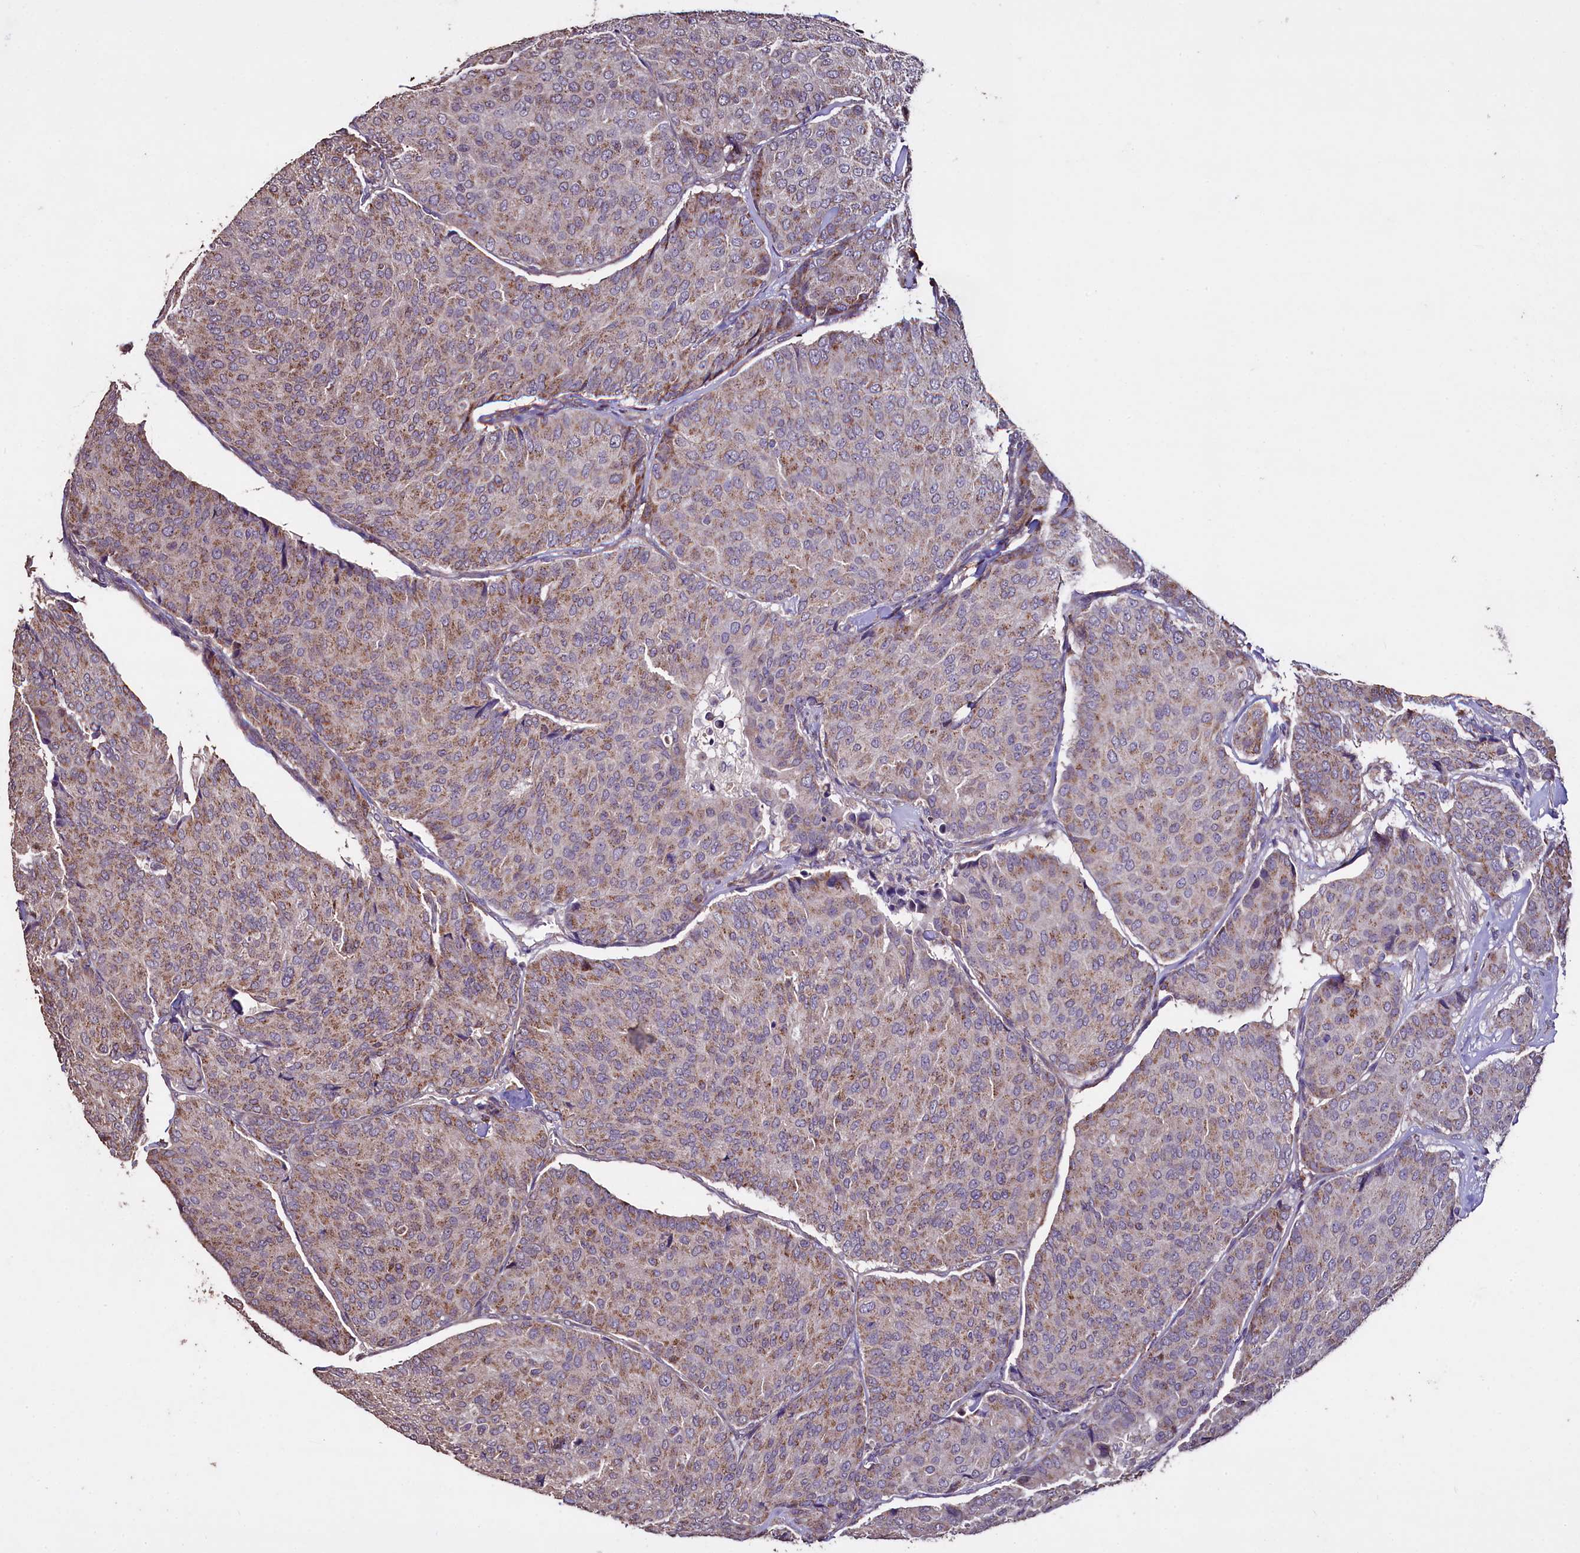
{"staining": {"intensity": "weak", "quantity": ">75%", "location": "cytoplasmic/membranous"}, "tissue": "breast cancer", "cell_type": "Tumor cells", "image_type": "cancer", "snomed": [{"axis": "morphology", "description": "Duct carcinoma"}, {"axis": "topography", "description": "Breast"}], "caption": "This histopathology image displays immunohistochemistry (IHC) staining of breast intraductal carcinoma, with low weak cytoplasmic/membranous expression in approximately >75% of tumor cells.", "gene": "COQ9", "patient": {"sex": "female", "age": 75}}